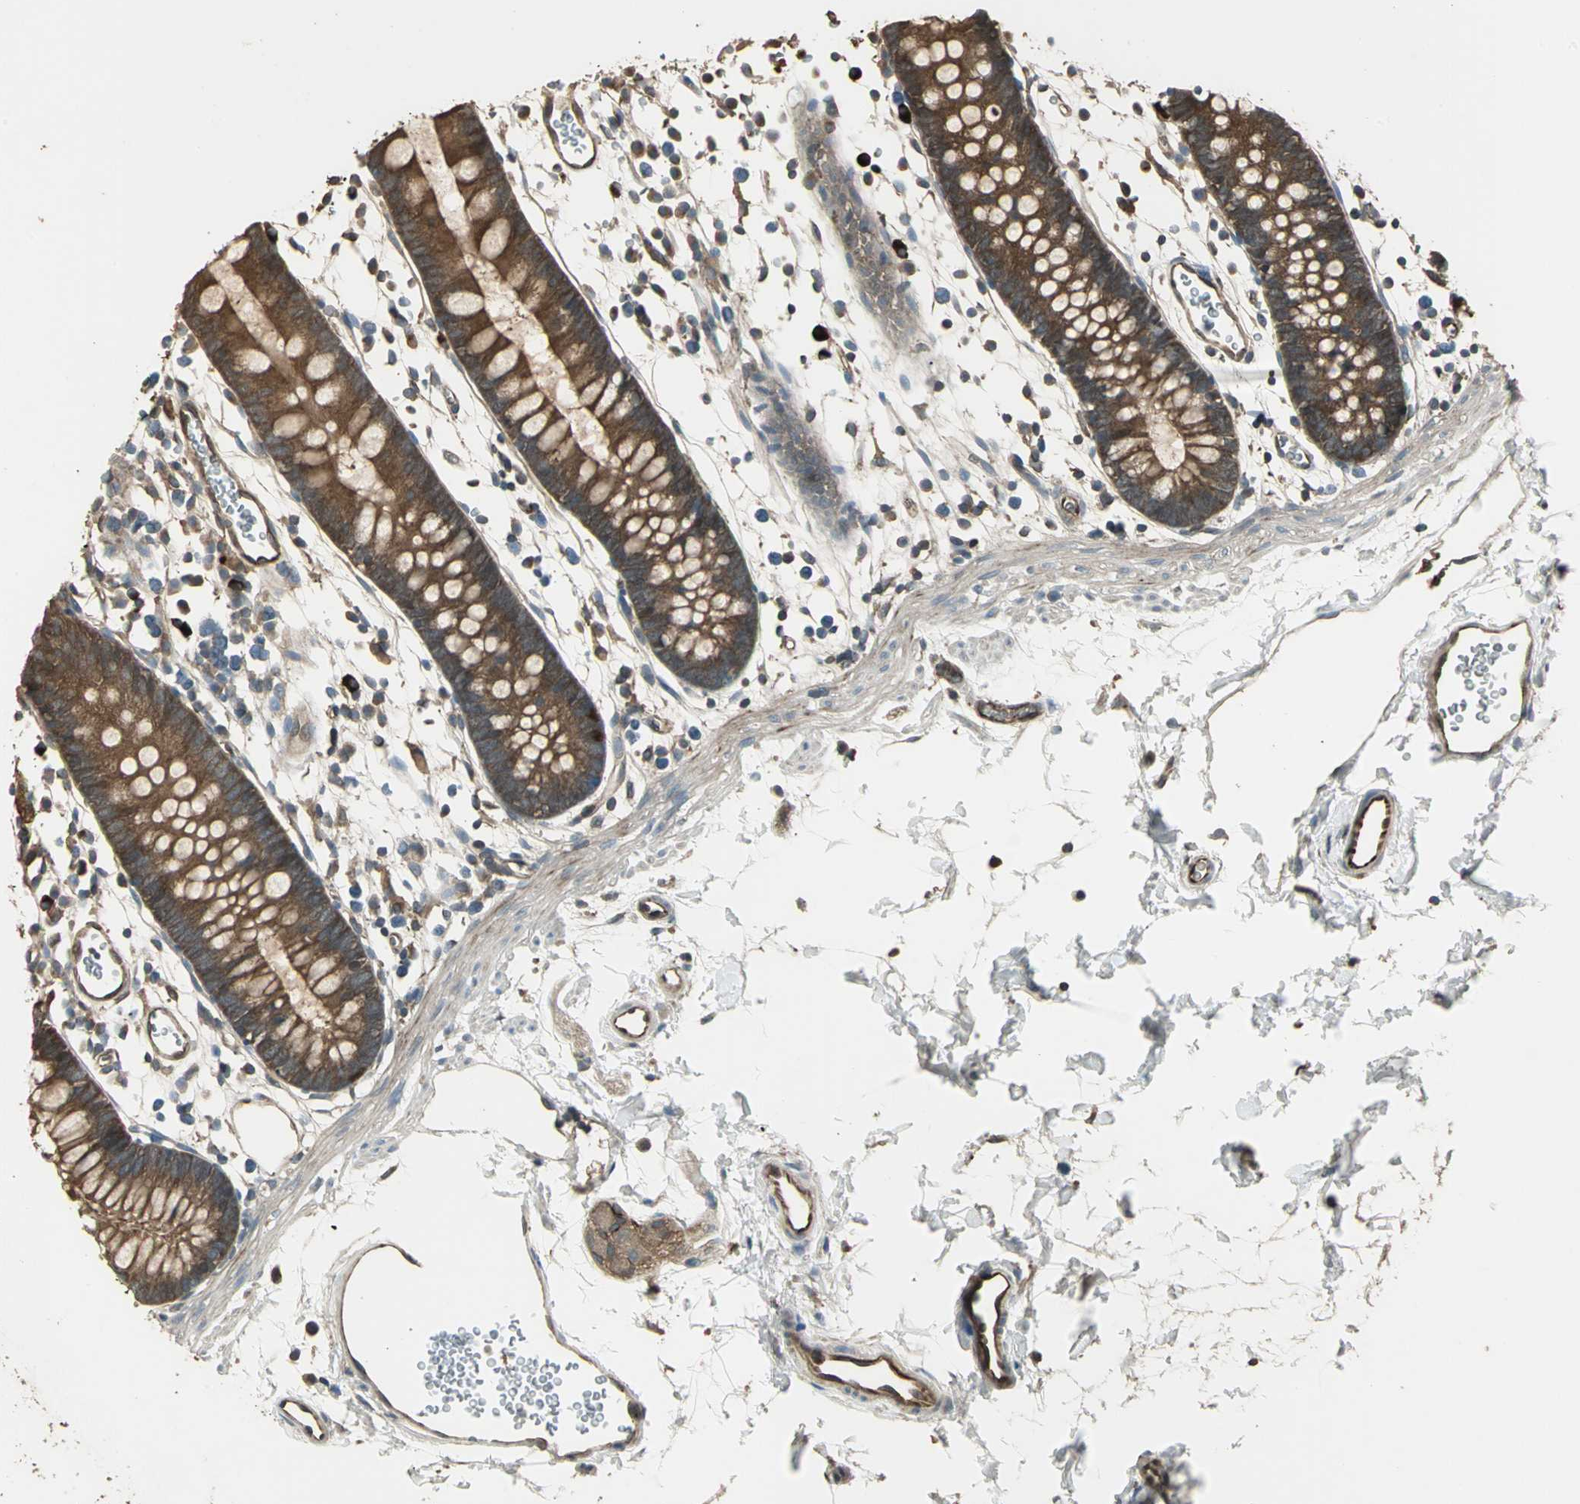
{"staining": {"intensity": "strong", "quantity": ">75%", "location": "cytoplasmic/membranous"}, "tissue": "colon", "cell_type": "Endothelial cells", "image_type": "normal", "snomed": [{"axis": "morphology", "description": "Normal tissue, NOS"}, {"axis": "topography", "description": "Colon"}], "caption": "This micrograph reveals normal colon stained with IHC to label a protein in brown. The cytoplasmic/membranous of endothelial cells show strong positivity for the protein. Nuclei are counter-stained blue.", "gene": "PRXL2B", "patient": {"sex": "male", "age": 14}}